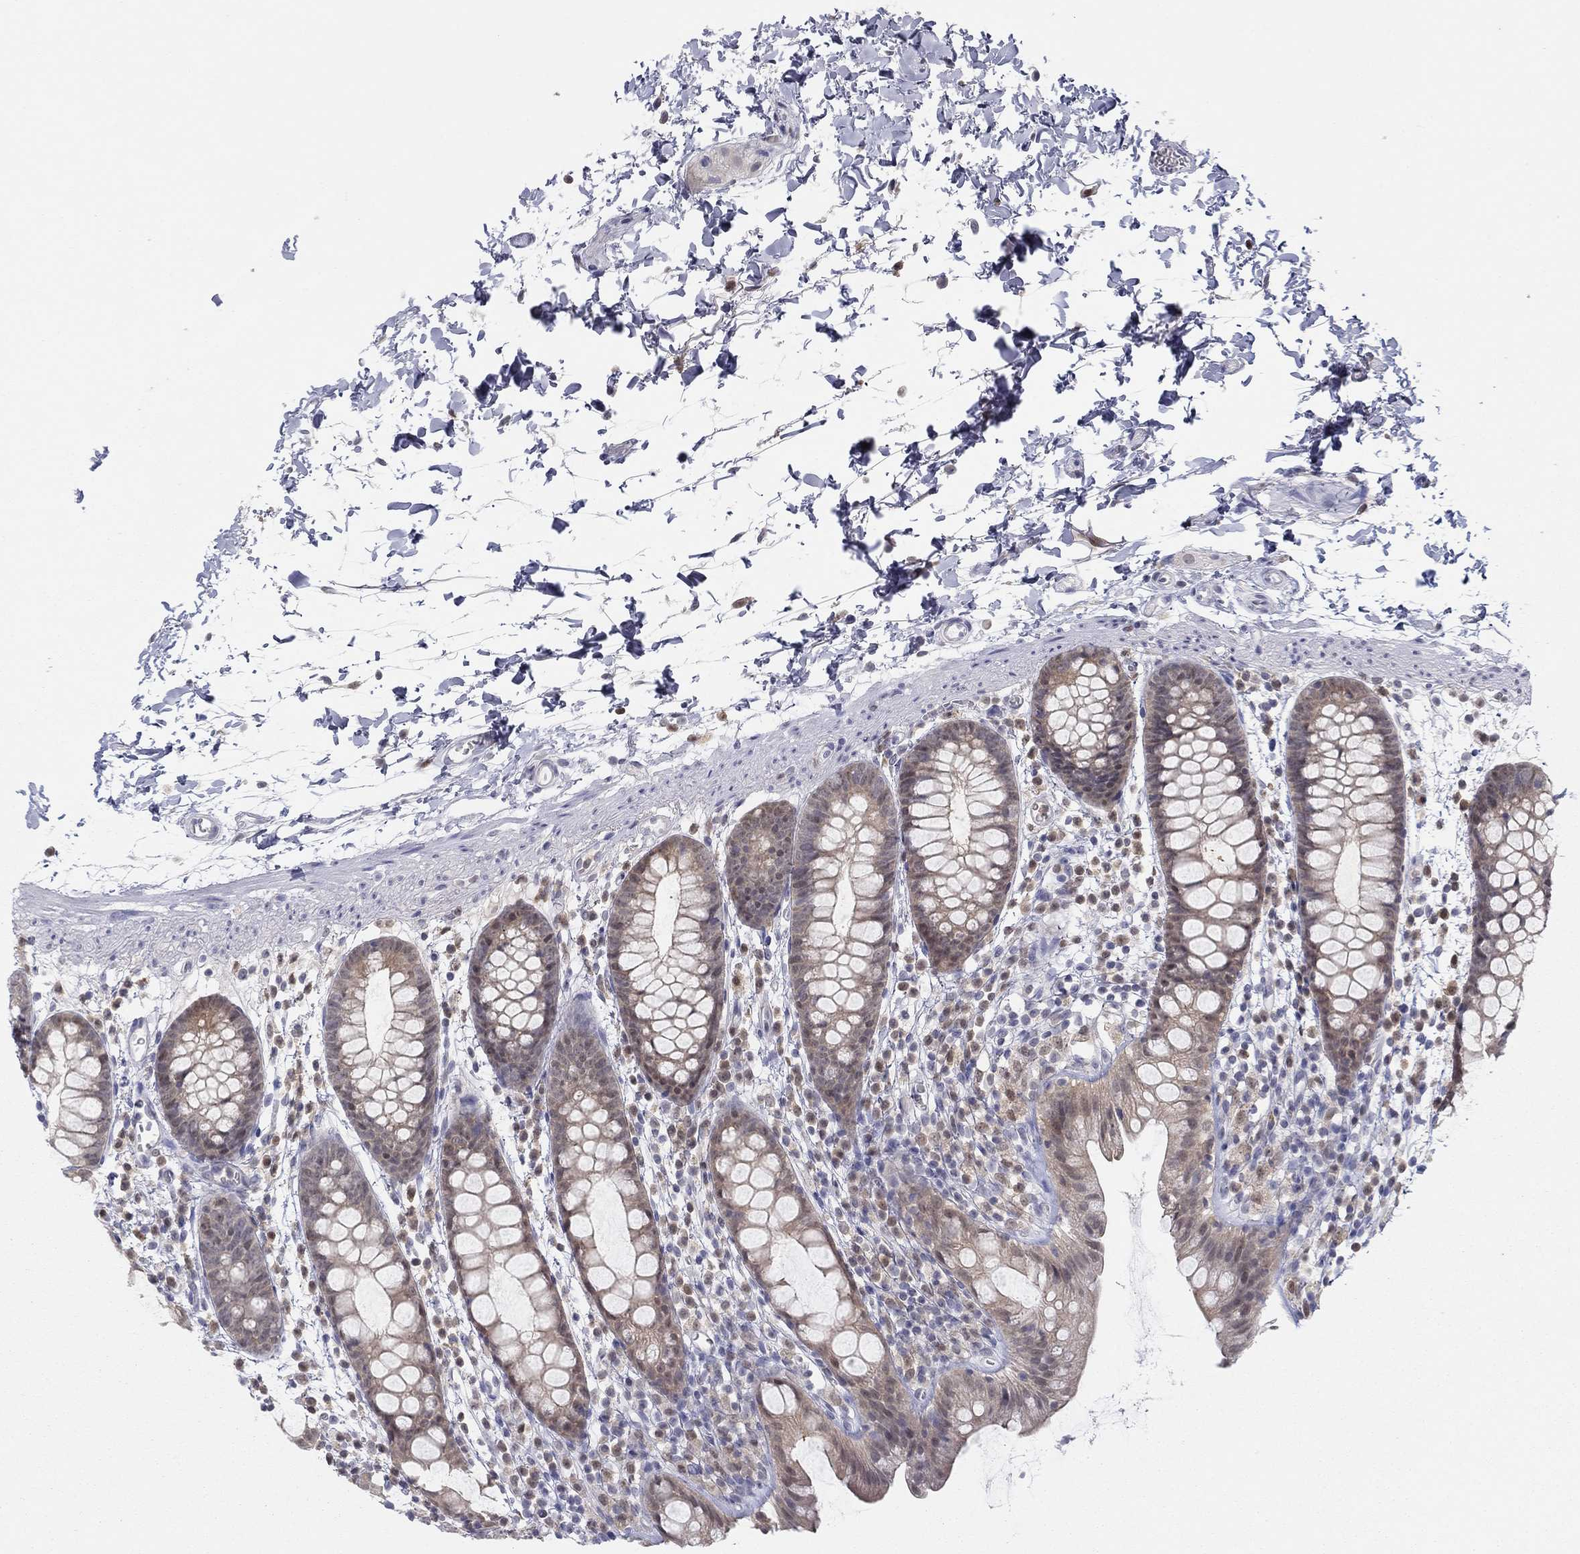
{"staining": {"intensity": "weak", "quantity": "<25%", "location": "cytoplasmic/membranous"}, "tissue": "rectum", "cell_type": "Glandular cells", "image_type": "normal", "snomed": [{"axis": "morphology", "description": "Normal tissue, NOS"}, {"axis": "topography", "description": "Rectum"}], "caption": "This is an IHC histopathology image of unremarkable rectum. There is no expression in glandular cells.", "gene": "PDXK", "patient": {"sex": "male", "age": 57}}